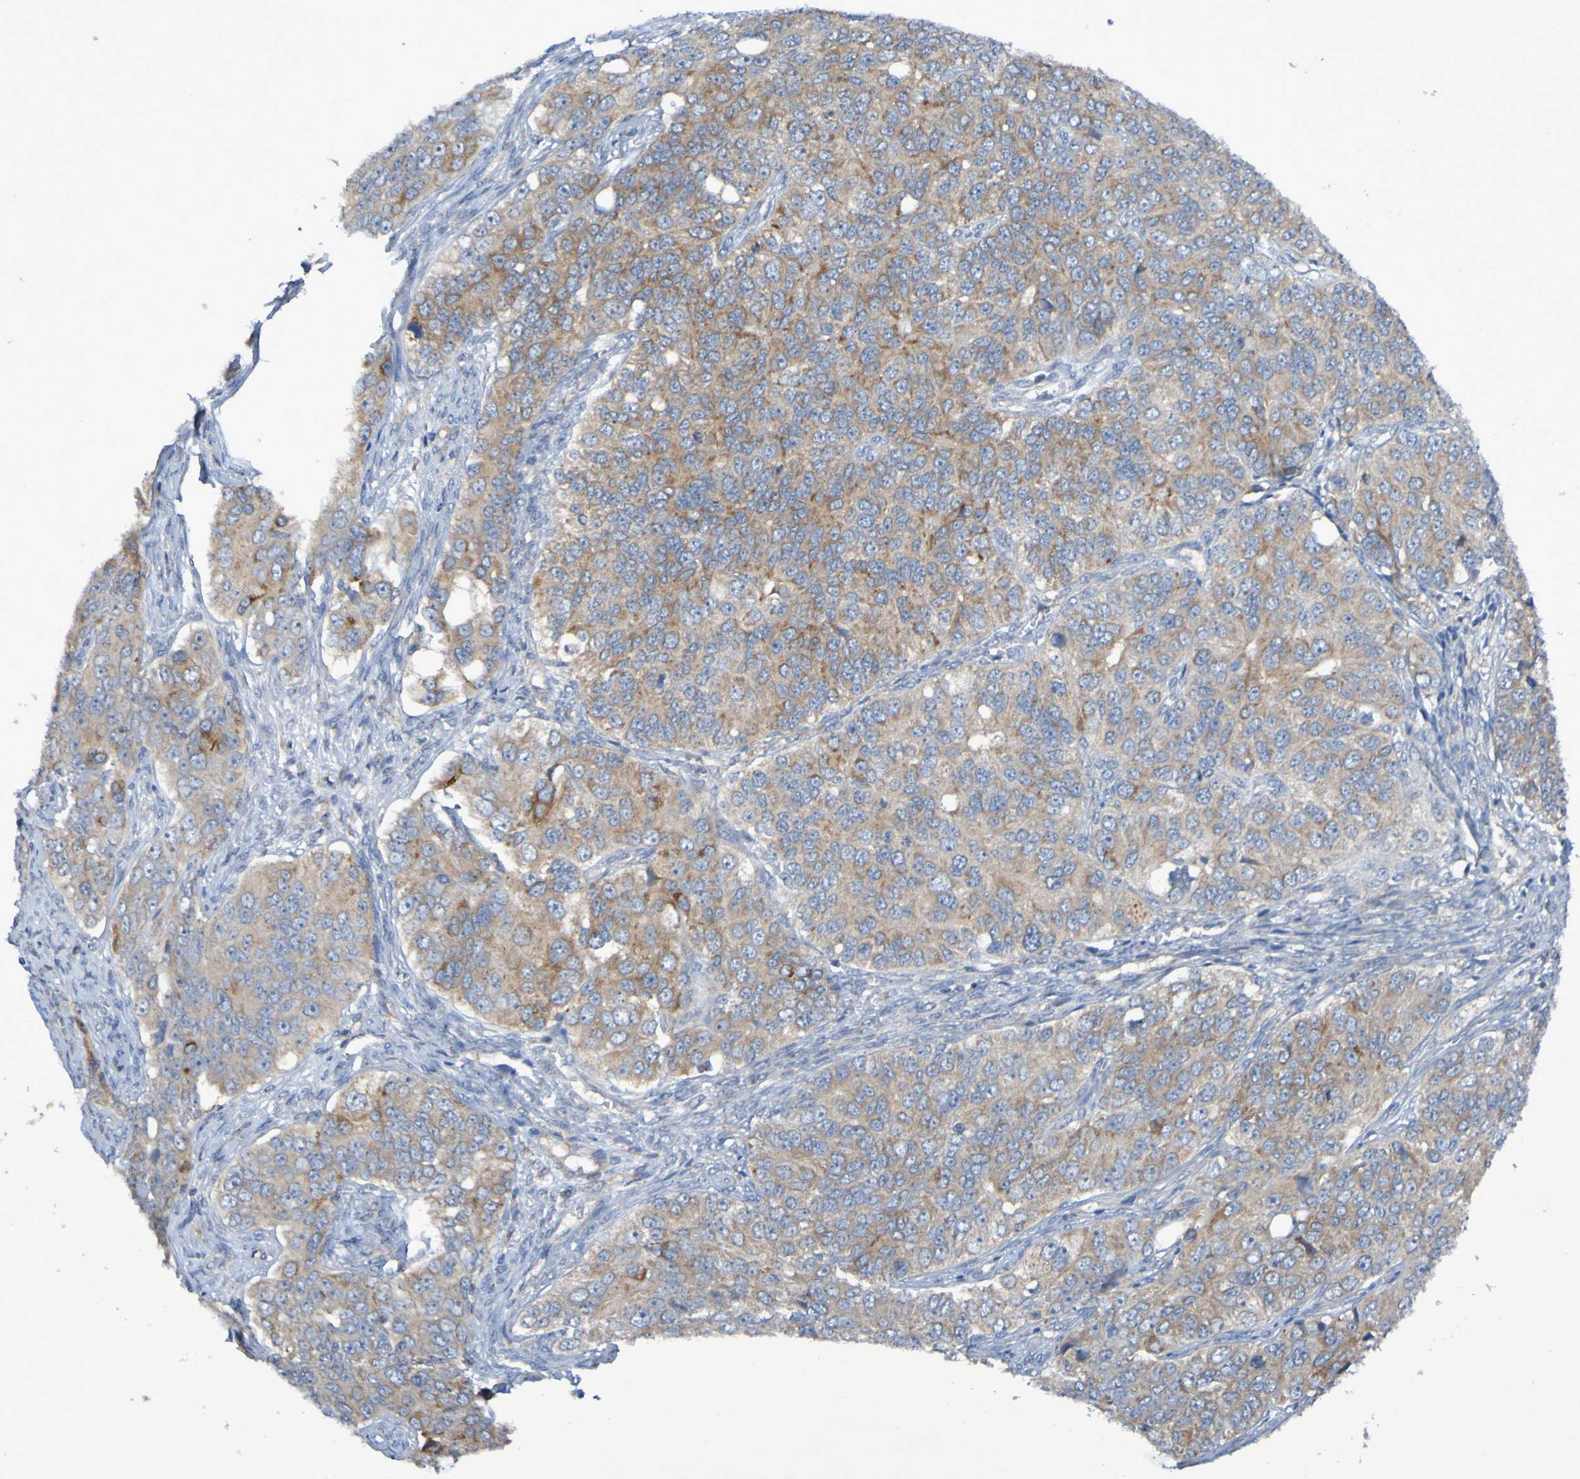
{"staining": {"intensity": "weak", "quantity": ">75%", "location": "cytoplasmic/membranous"}, "tissue": "ovarian cancer", "cell_type": "Tumor cells", "image_type": "cancer", "snomed": [{"axis": "morphology", "description": "Carcinoma, endometroid"}, {"axis": "topography", "description": "Ovary"}], "caption": "Ovarian cancer stained with a protein marker exhibits weak staining in tumor cells.", "gene": "LMBRD2", "patient": {"sex": "female", "age": 51}}